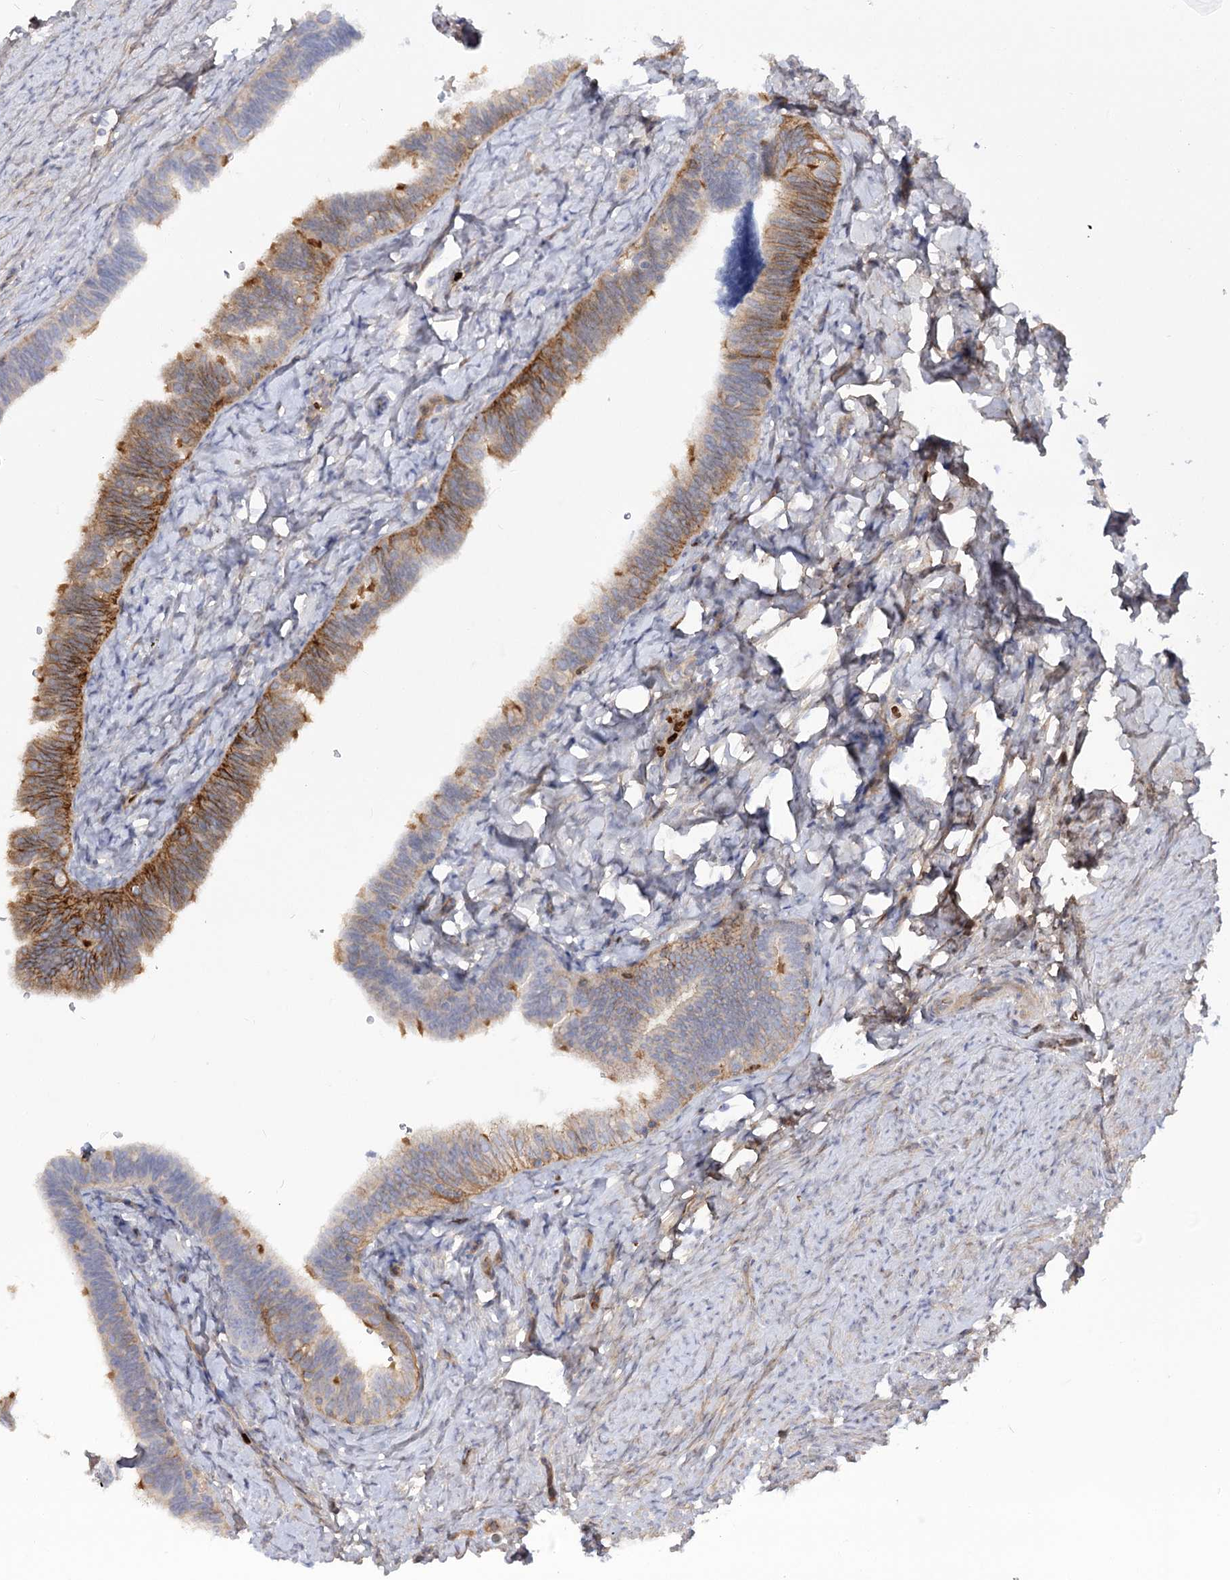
{"staining": {"intensity": "moderate", "quantity": "25%-75%", "location": "cytoplasmic/membranous"}, "tissue": "fallopian tube", "cell_type": "Glandular cells", "image_type": "normal", "snomed": [{"axis": "morphology", "description": "Normal tissue, NOS"}, {"axis": "topography", "description": "Fallopian tube"}], "caption": "IHC (DAB (3,3'-diaminobenzidine)) staining of unremarkable human fallopian tube demonstrates moderate cytoplasmic/membranous protein expression in approximately 25%-75% of glandular cells. The staining was performed using DAB (3,3'-diaminobenzidine) to visualize the protein expression in brown, while the nuclei were stained in blue with hematoxylin (Magnification: 20x).", "gene": "C11orf52", "patient": {"sex": "female", "age": 39}}